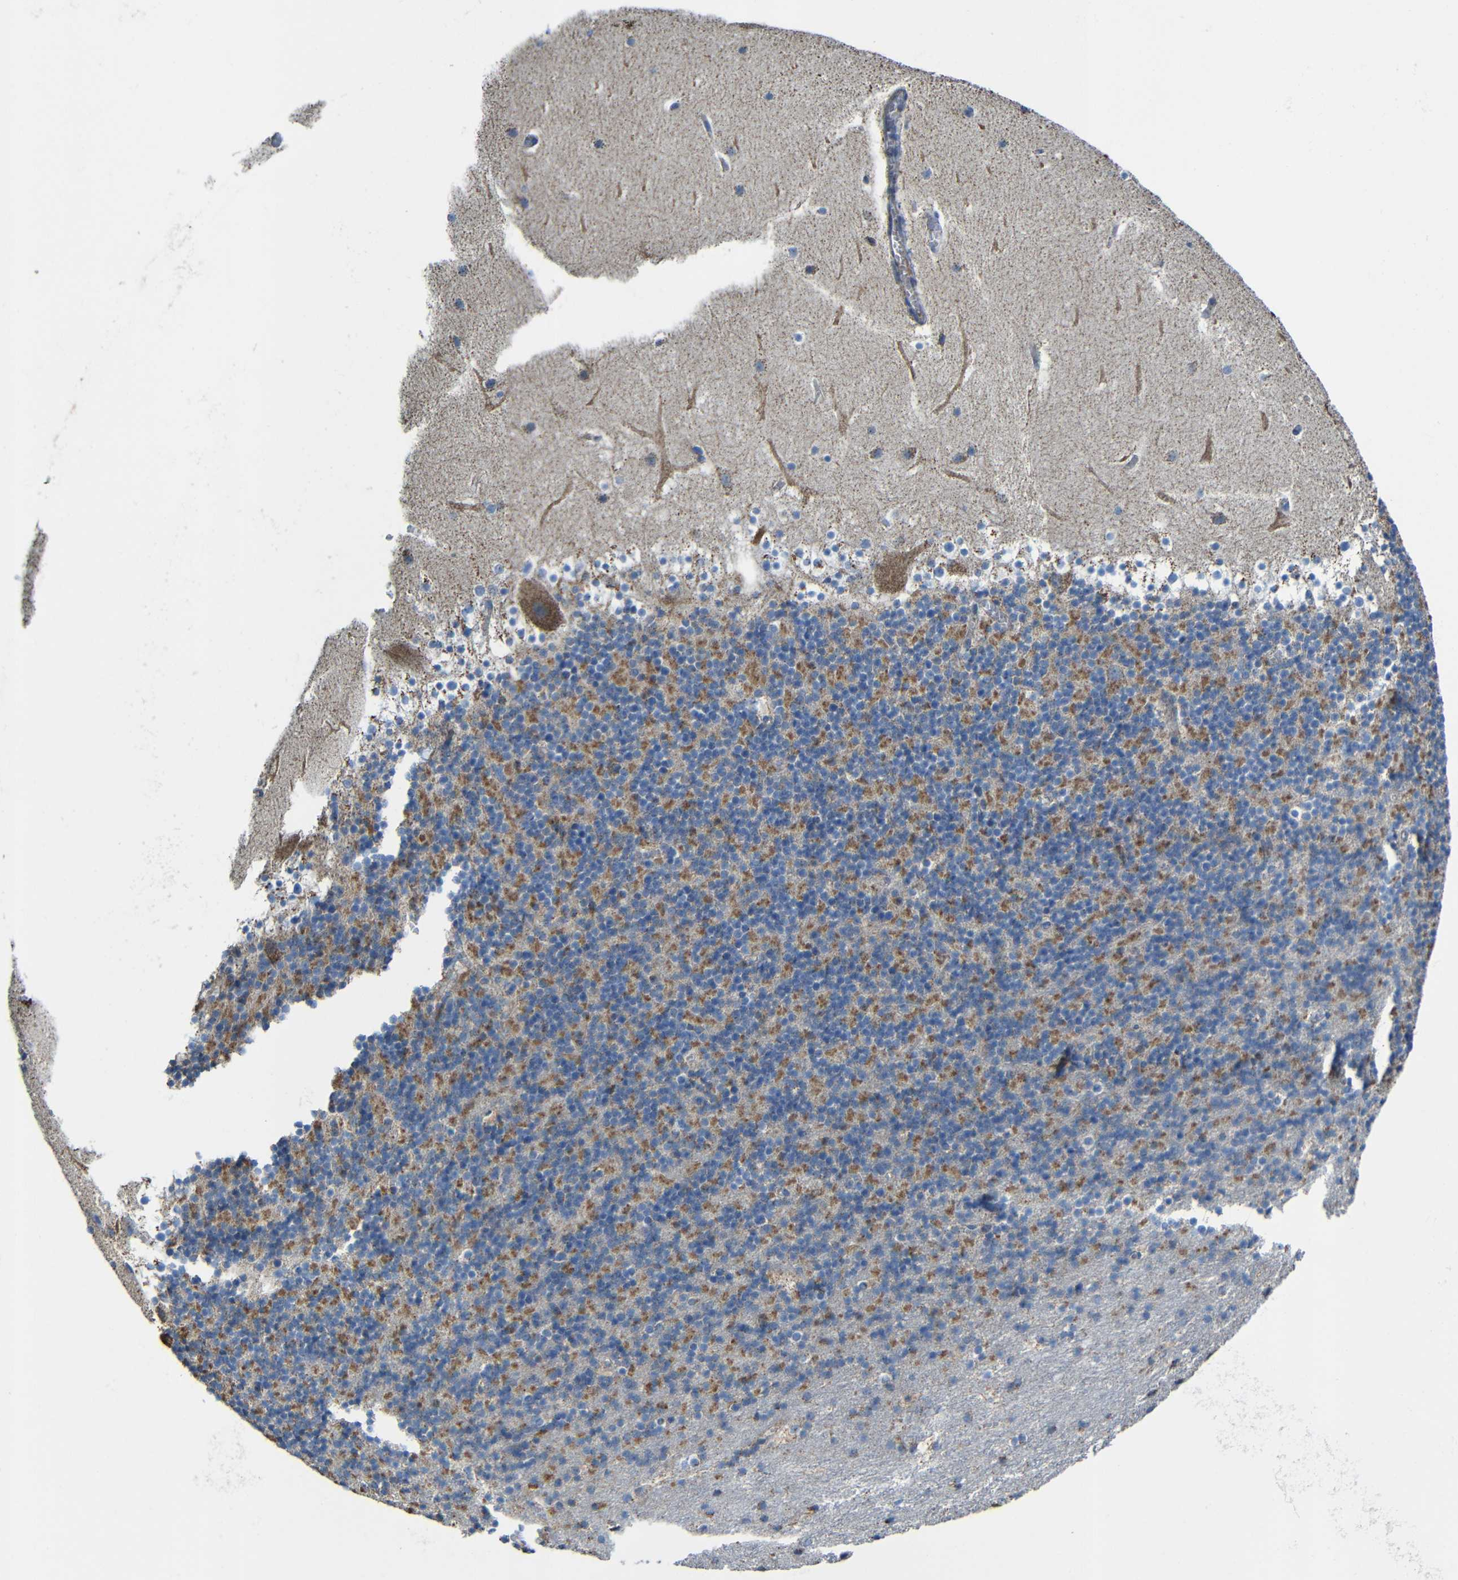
{"staining": {"intensity": "moderate", "quantity": ">75%", "location": "cytoplasmic/membranous"}, "tissue": "cerebellum", "cell_type": "Cells in granular layer", "image_type": "normal", "snomed": [{"axis": "morphology", "description": "Normal tissue, NOS"}, {"axis": "topography", "description": "Cerebellum"}], "caption": "The immunohistochemical stain highlights moderate cytoplasmic/membranous expression in cells in granular layer of unremarkable cerebellum.", "gene": "INTS6L", "patient": {"sex": "male", "age": 45}}